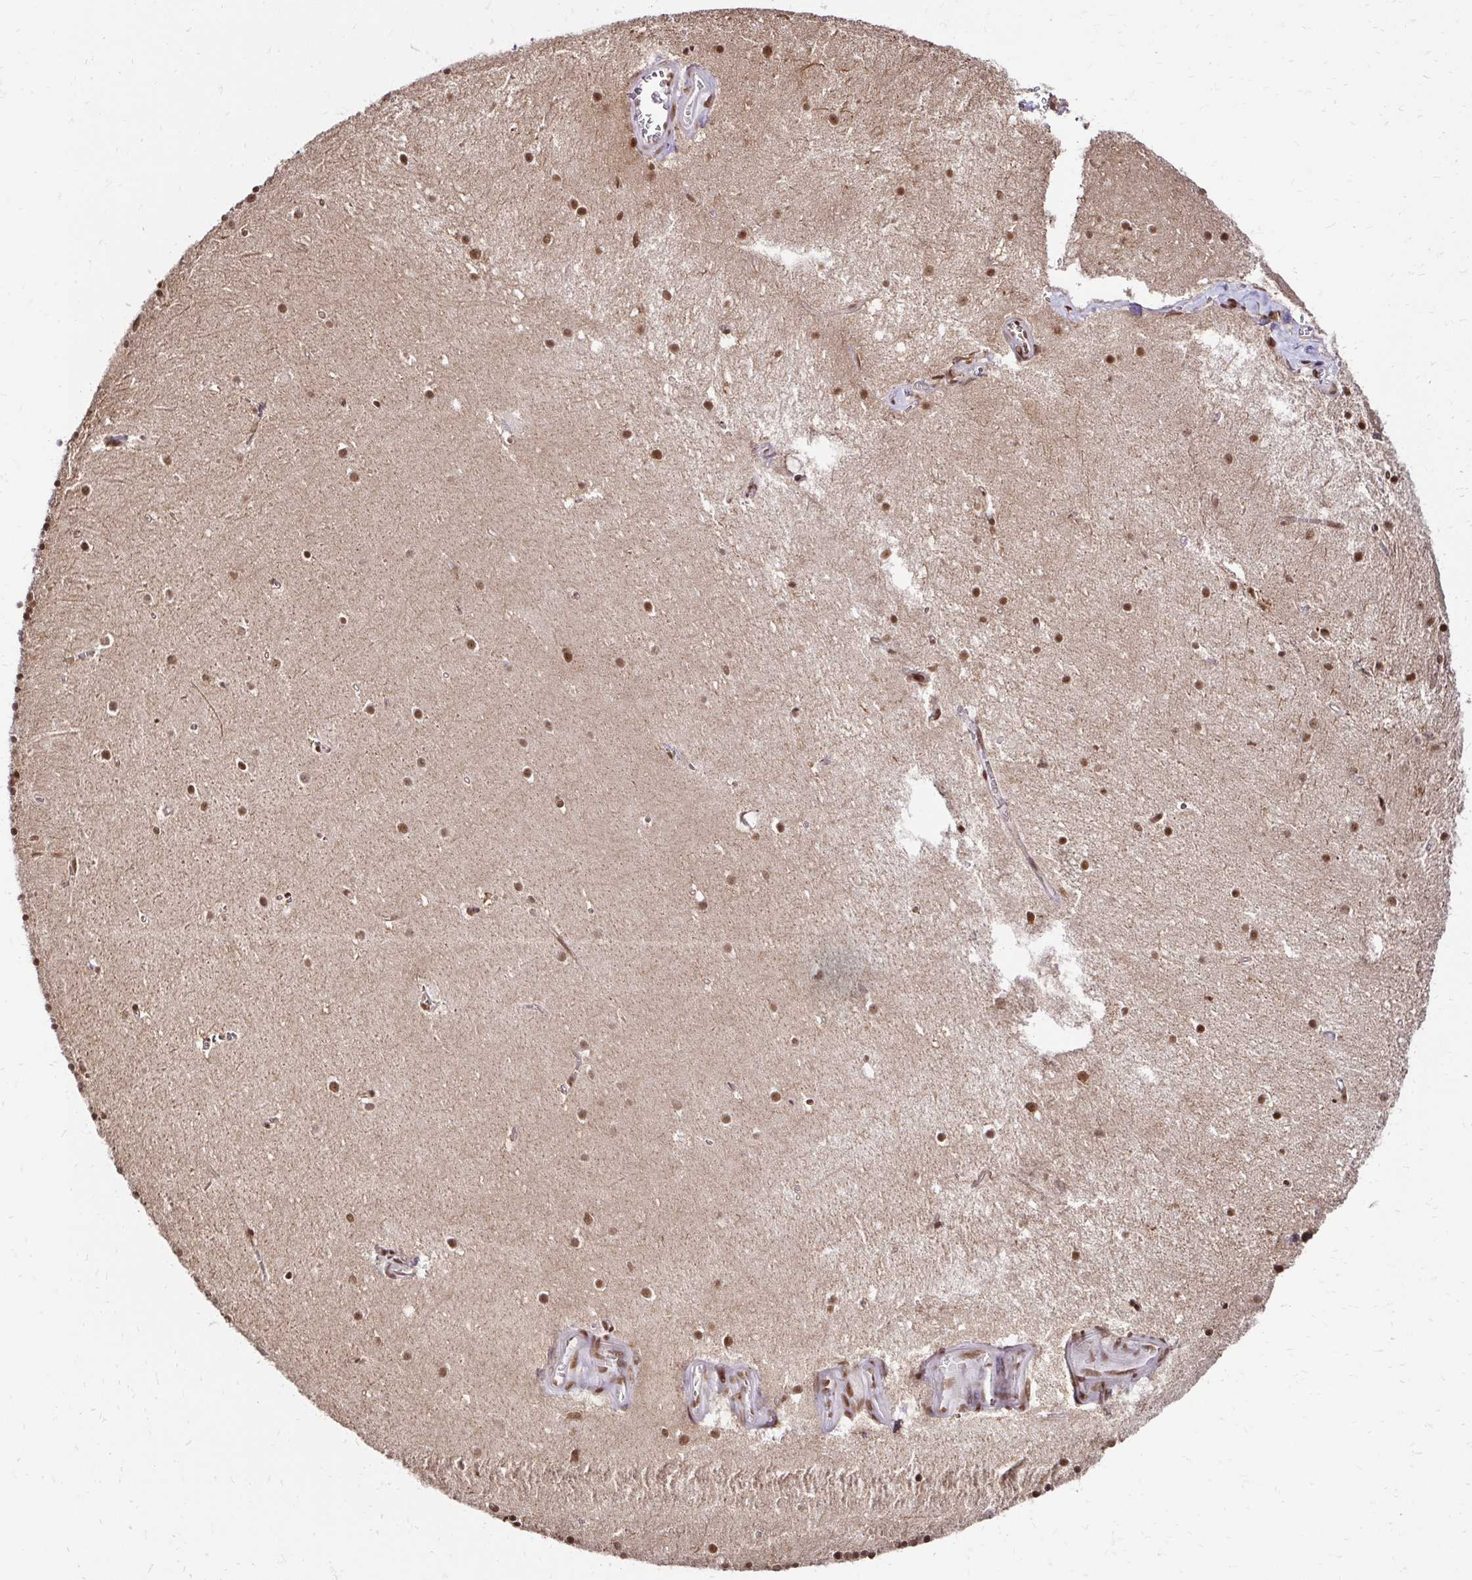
{"staining": {"intensity": "moderate", "quantity": ">75%", "location": "nuclear"}, "tissue": "cerebellum", "cell_type": "Cells in granular layer", "image_type": "normal", "snomed": [{"axis": "morphology", "description": "Normal tissue, NOS"}, {"axis": "topography", "description": "Cerebellum"}], "caption": "A high-resolution micrograph shows IHC staining of benign cerebellum, which exhibits moderate nuclear staining in about >75% of cells in granular layer.", "gene": "GLYR1", "patient": {"sex": "male", "age": 54}}